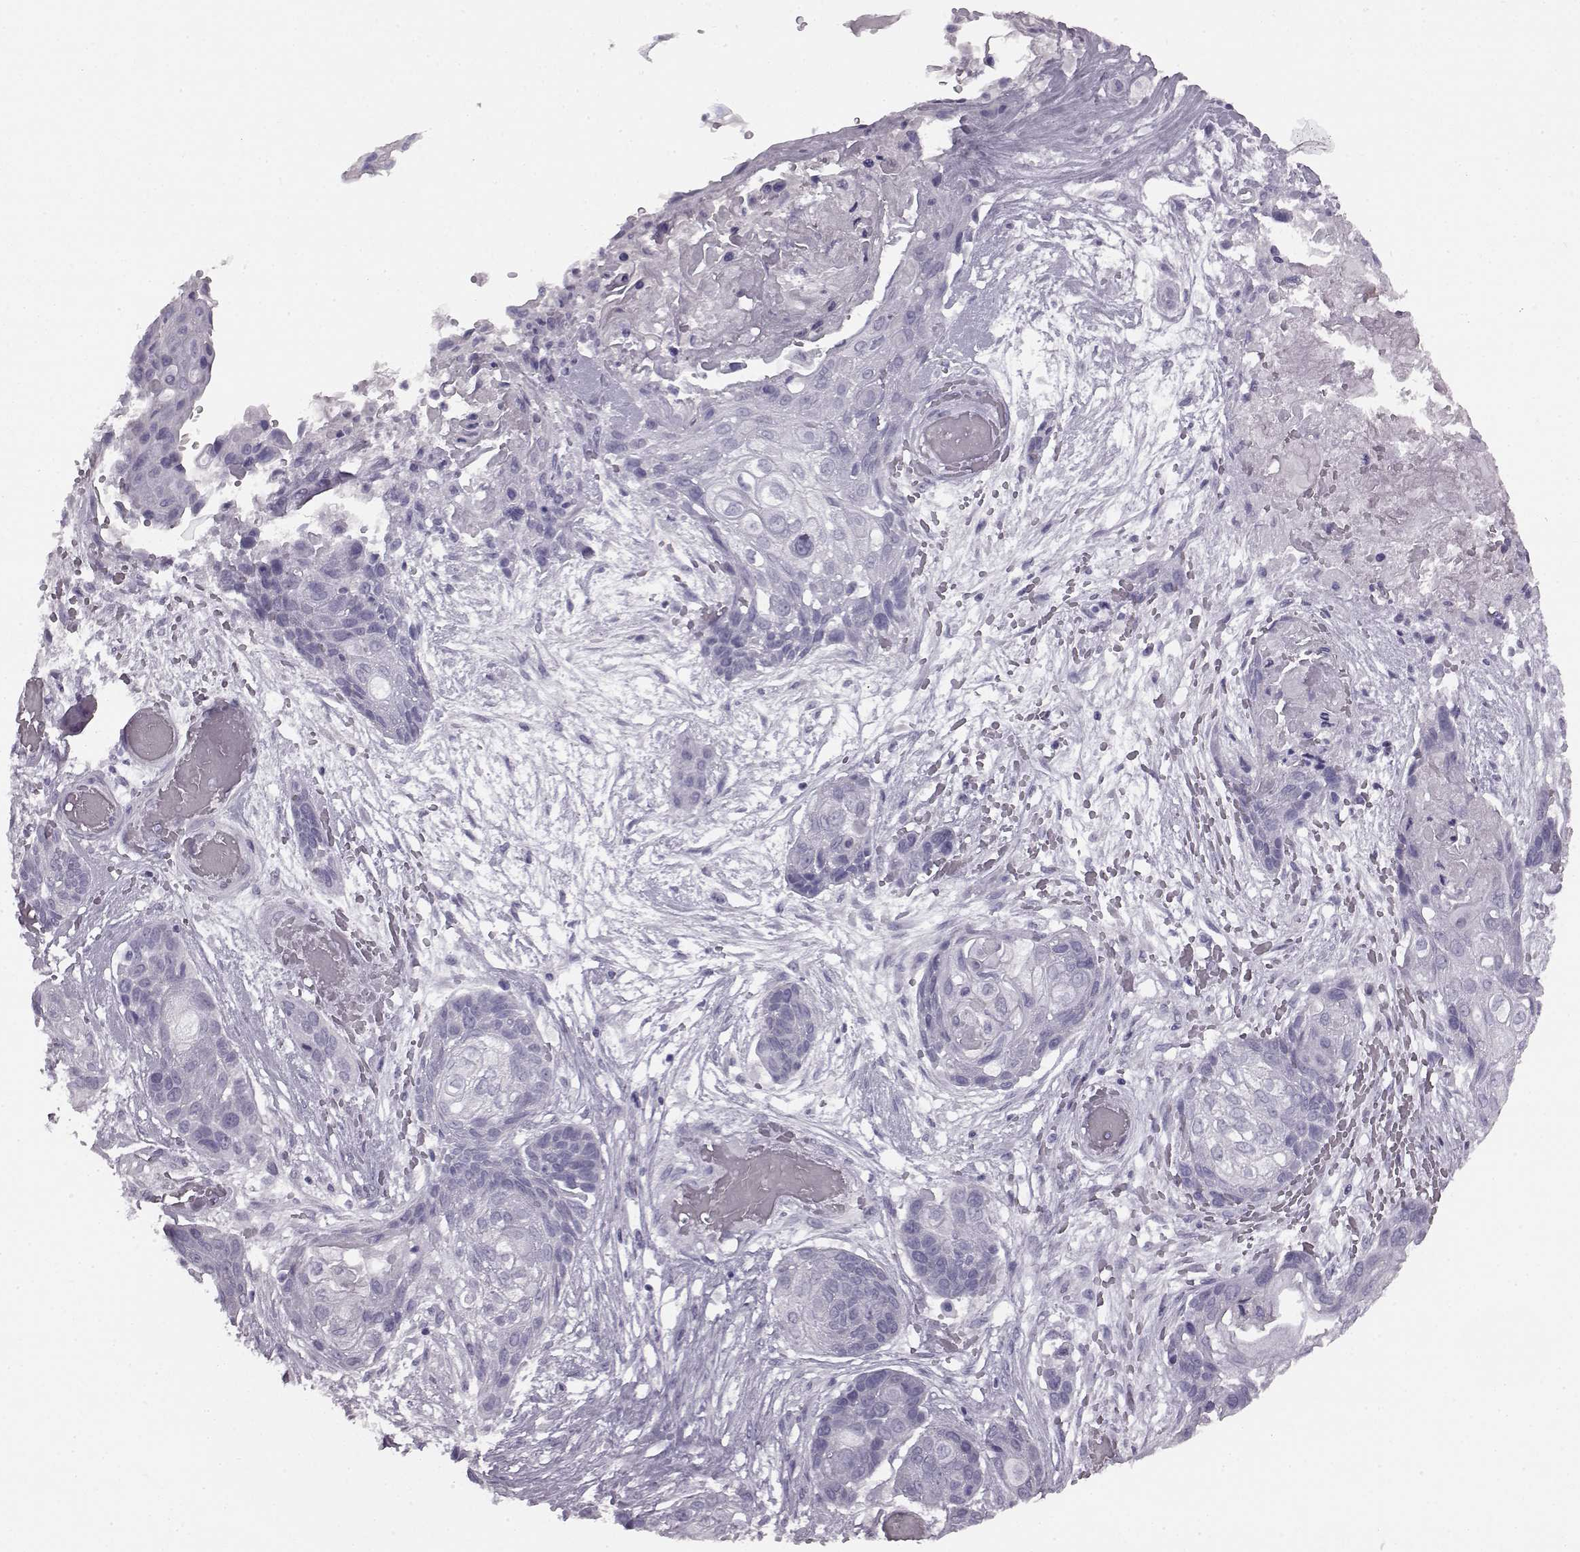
{"staining": {"intensity": "negative", "quantity": "none", "location": "none"}, "tissue": "lung cancer", "cell_type": "Tumor cells", "image_type": "cancer", "snomed": [{"axis": "morphology", "description": "Squamous cell carcinoma, NOS"}, {"axis": "topography", "description": "Lung"}], "caption": "Human lung squamous cell carcinoma stained for a protein using IHC exhibits no positivity in tumor cells.", "gene": "JSRP1", "patient": {"sex": "male", "age": 69}}